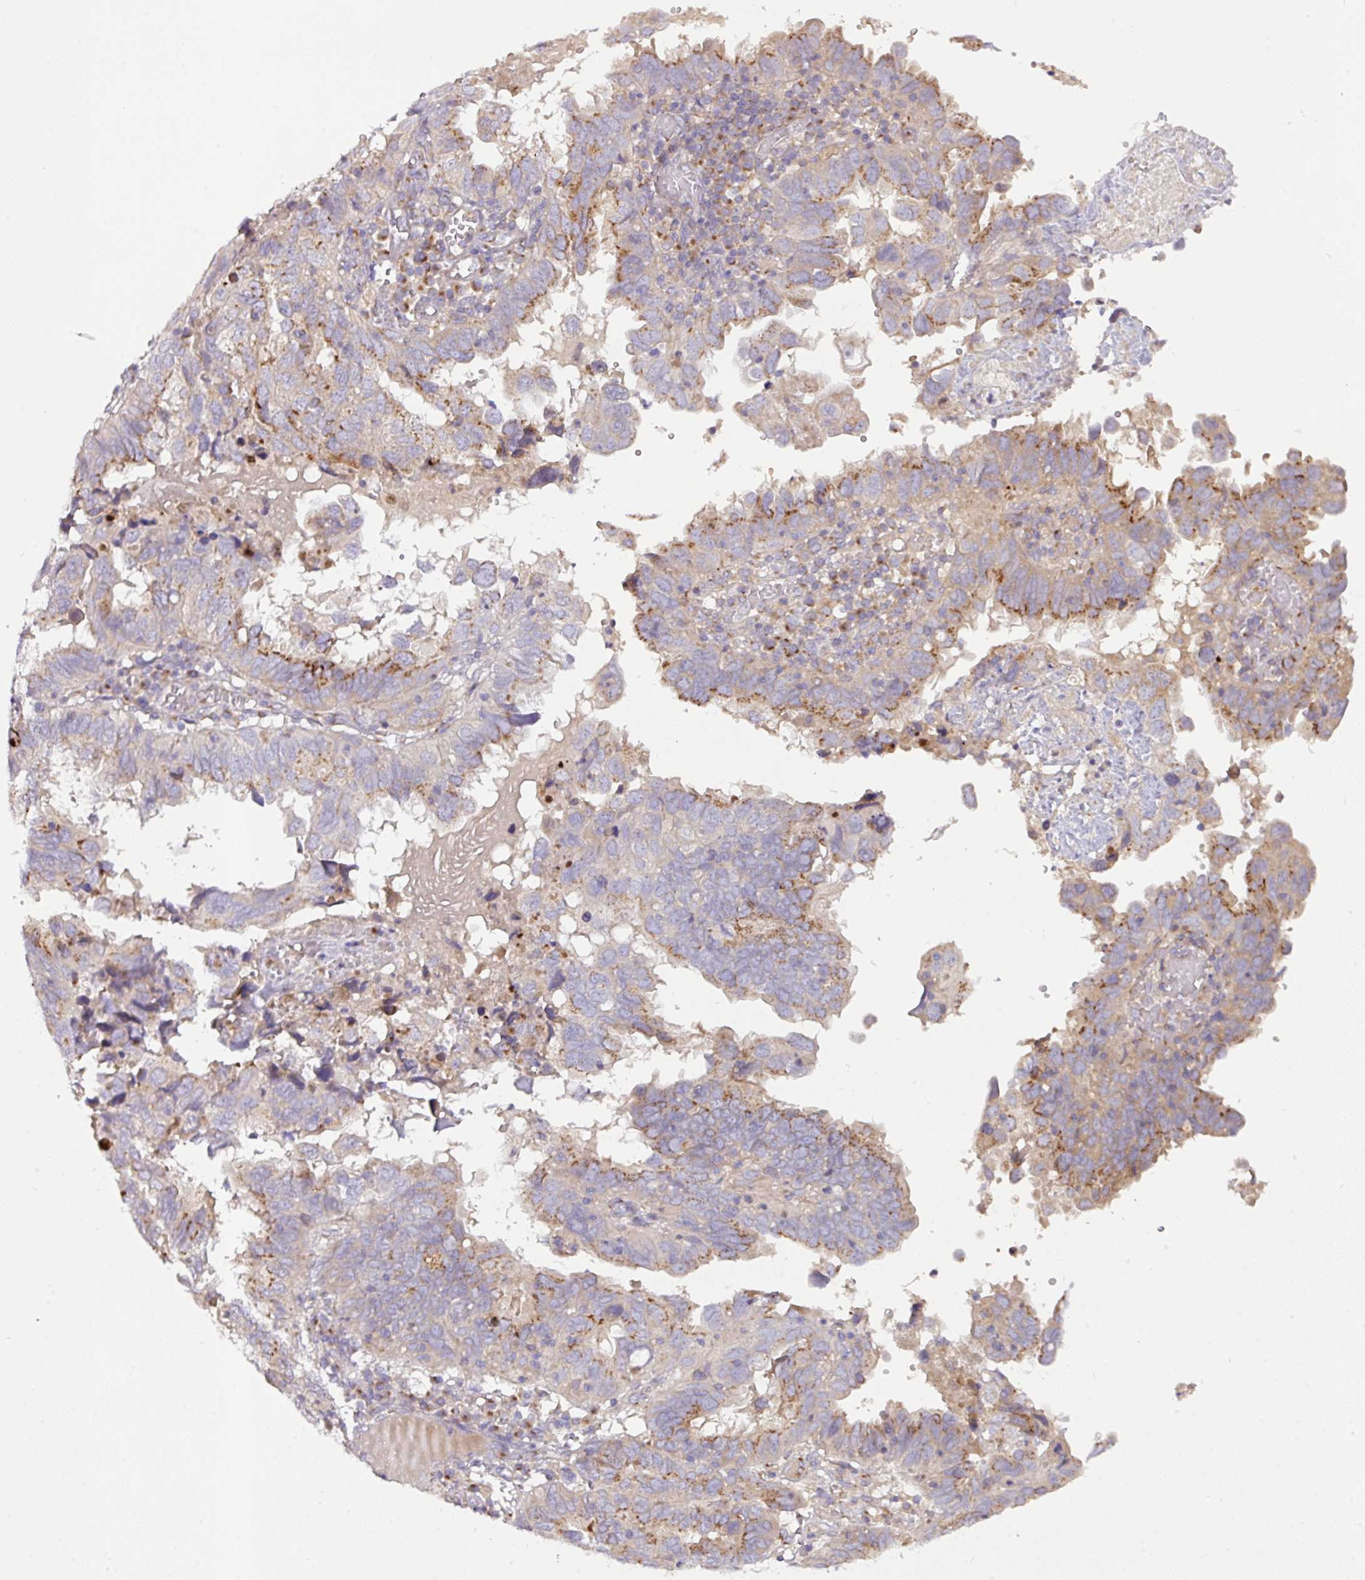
{"staining": {"intensity": "moderate", "quantity": "25%-75%", "location": "cytoplasmic/membranous"}, "tissue": "endometrial cancer", "cell_type": "Tumor cells", "image_type": "cancer", "snomed": [{"axis": "morphology", "description": "Adenocarcinoma, NOS"}, {"axis": "topography", "description": "Uterus"}], "caption": "Adenocarcinoma (endometrial) tissue shows moderate cytoplasmic/membranous expression in about 25%-75% of tumor cells, visualized by immunohistochemistry. (brown staining indicates protein expression, while blue staining denotes nuclei).", "gene": "VTI1A", "patient": {"sex": "female", "age": 77}}